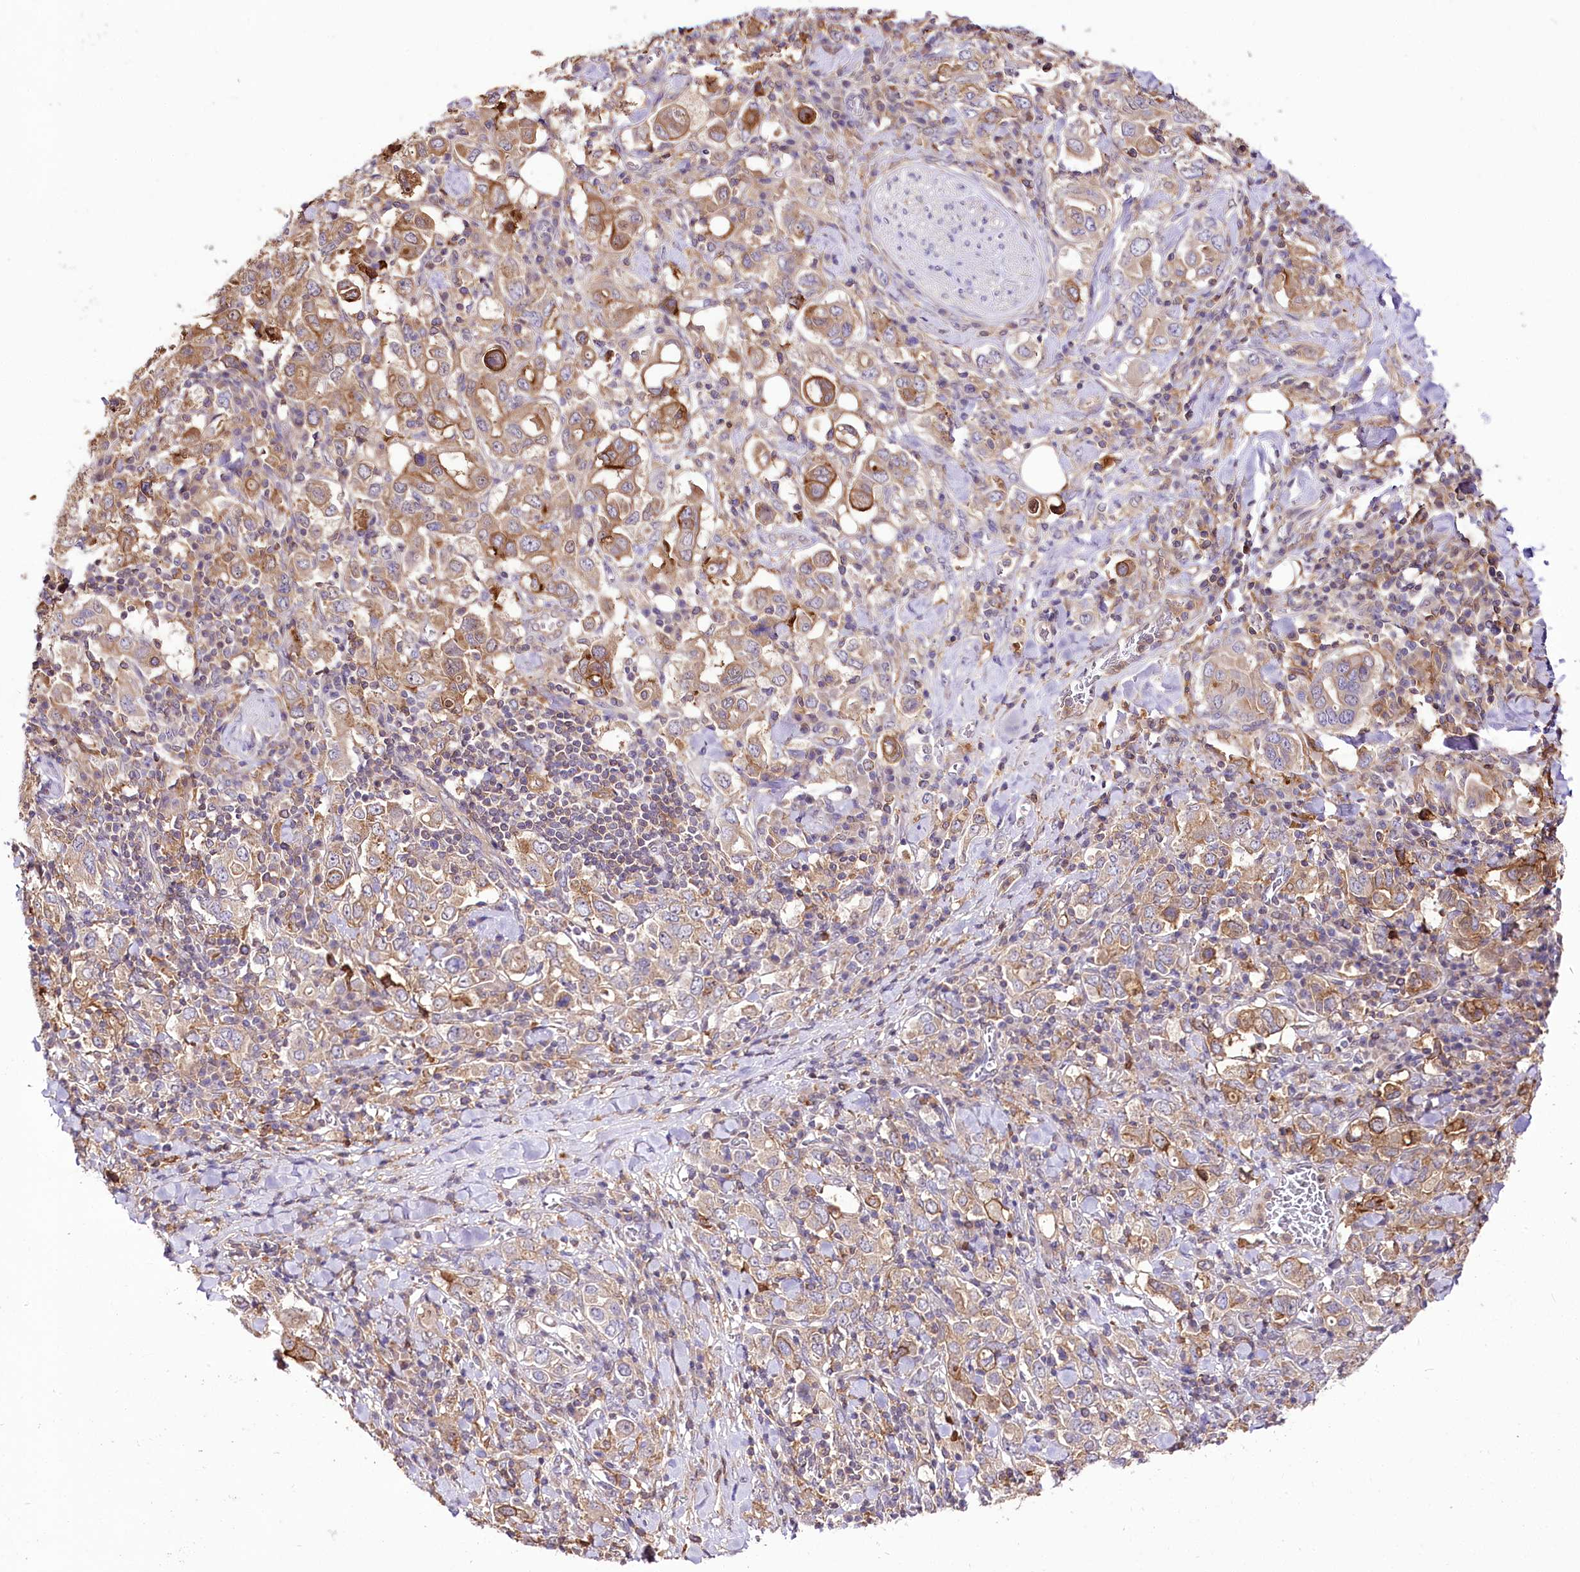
{"staining": {"intensity": "moderate", "quantity": "25%-75%", "location": "cytoplasmic/membranous"}, "tissue": "stomach cancer", "cell_type": "Tumor cells", "image_type": "cancer", "snomed": [{"axis": "morphology", "description": "Adenocarcinoma, NOS"}, {"axis": "topography", "description": "Stomach, upper"}], "caption": "Immunohistochemical staining of human stomach cancer (adenocarcinoma) displays medium levels of moderate cytoplasmic/membranous expression in about 25%-75% of tumor cells.", "gene": "UGP2", "patient": {"sex": "male", "age": 62}}